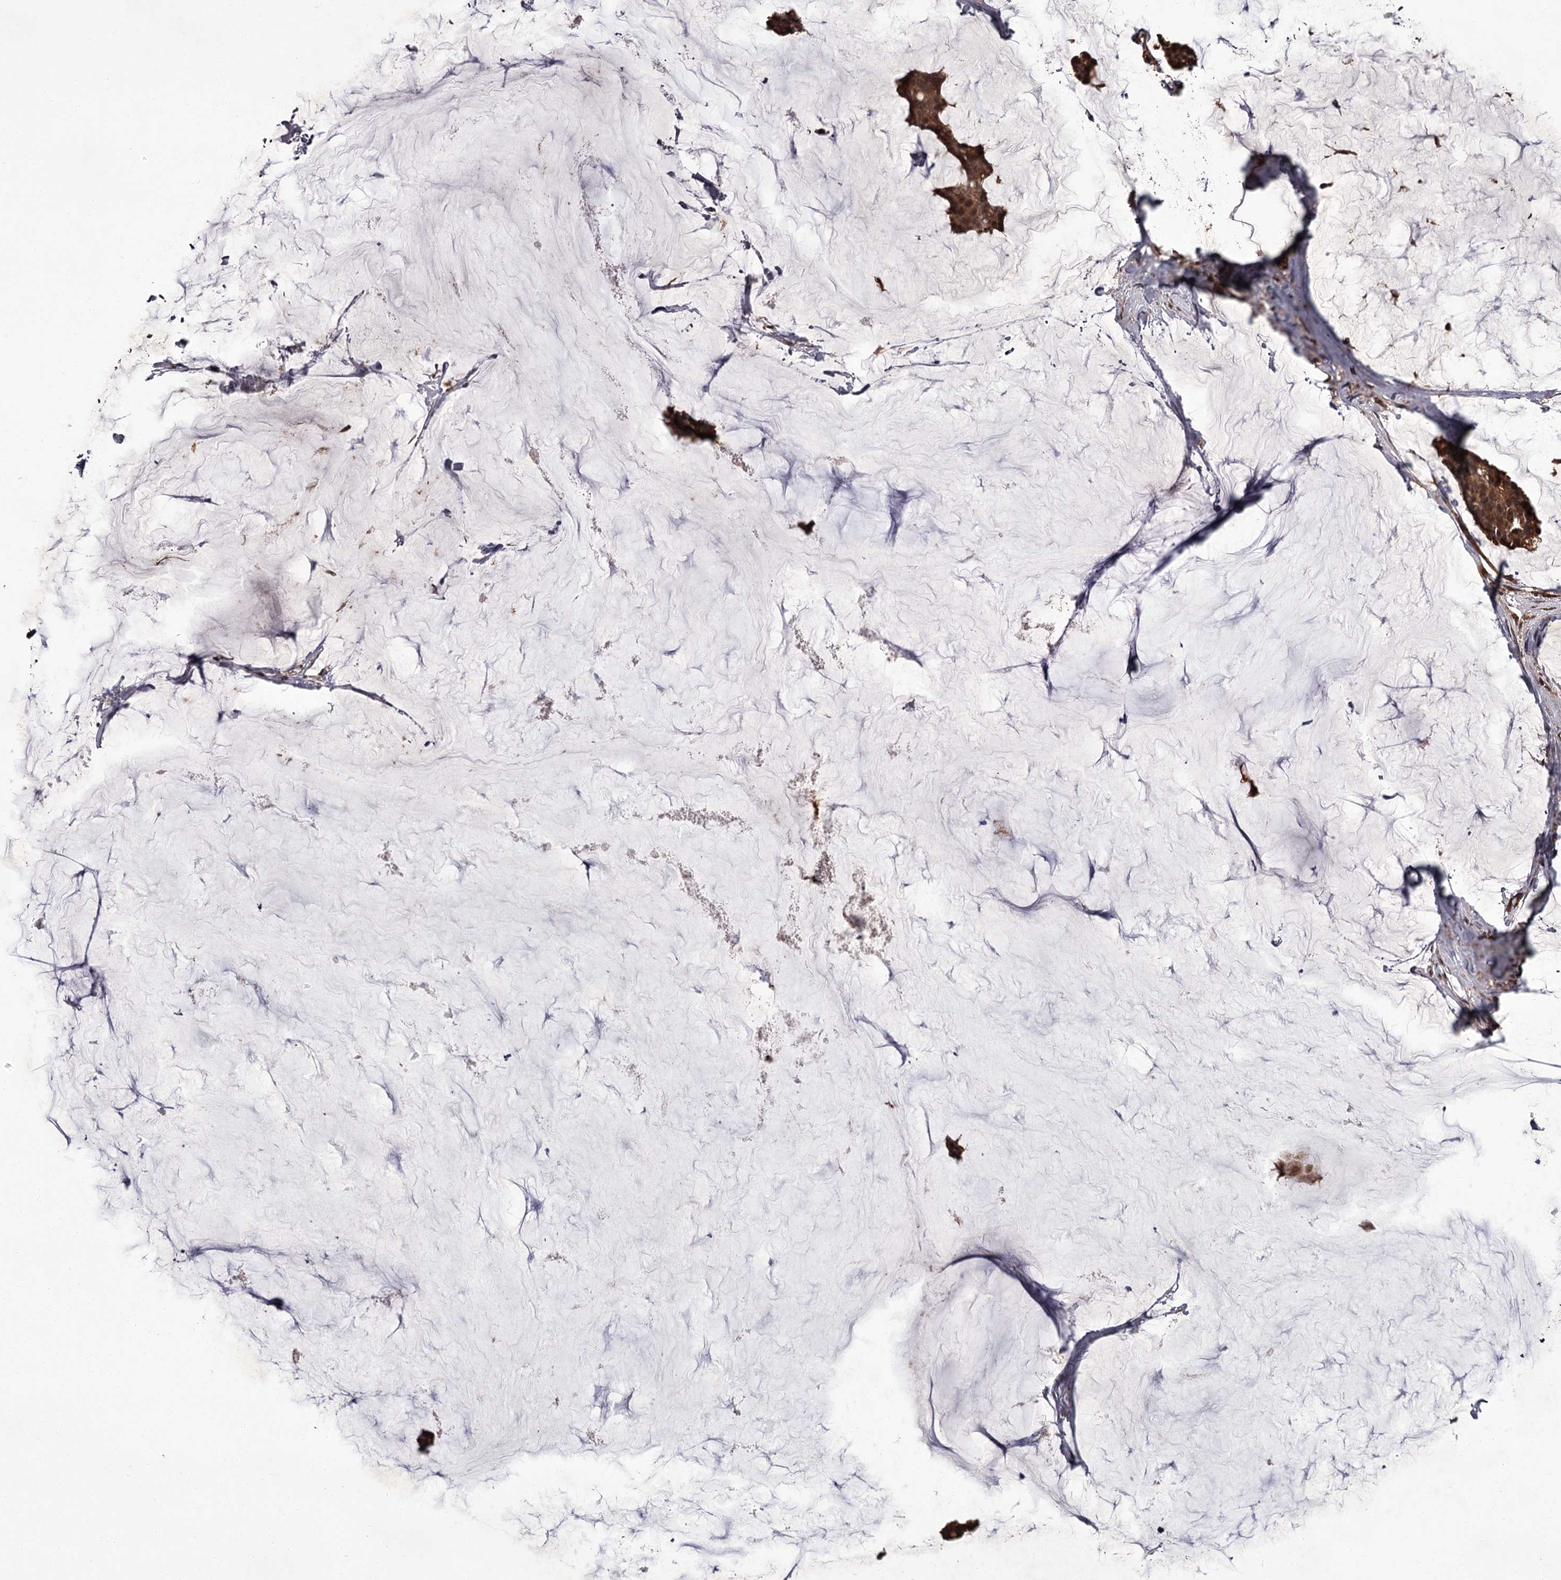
{"staining": {"intensity": "strong", "quantity": ">75%", "location": "cytoplasmic/membranous,nuclear"}, "tissue": "breast cancer", "cell_type": "Tumor cells", "image_type": "cancer", "snomed": [{"axis": "morphology", "description": "Duct carcinoma"}, {"axis": "topography", "description": "Breast"}], "caption": "Brown immunohistochemical staining in human breast cancer (infiltrating ductal carcinoma) shows strong cytoplasmic/membranous and nuclear positivity in about >75% of tumor cells. (DAB (3,3'-diaminobenzidine) IHC with brightfield microscopy, high magnification).", "gene": "NPRL2", "patient": {"sex": "female", "age": 93}}